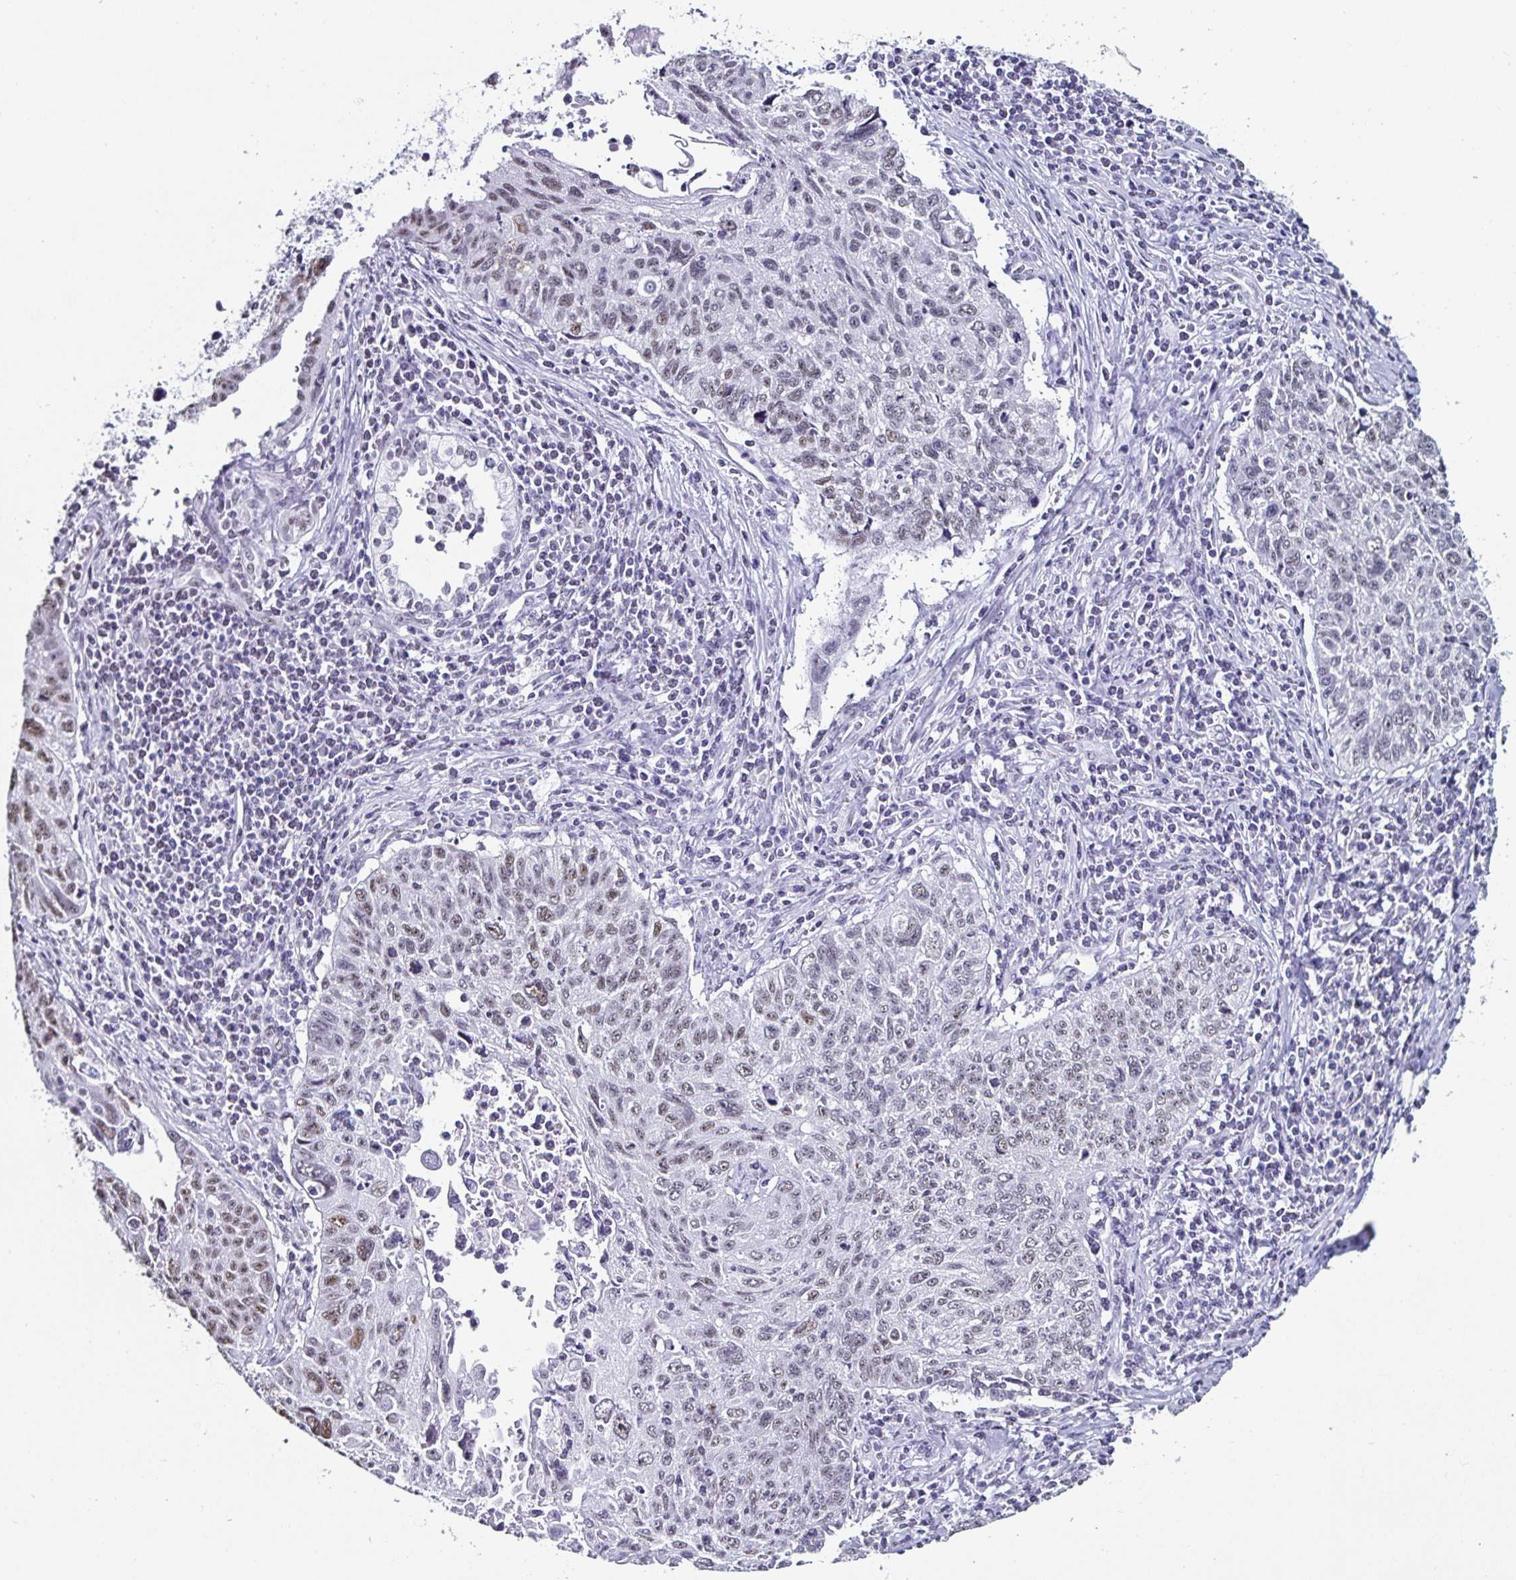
{"staining": {"intensity": "weak", "quantity": "25%-75%", "location": "nuclear"}, "tissue": "lung cancer", "cell_type": "Tumor cells", "image_type": "cancer", "snomed": [{"axis": "morphology", "description": "Normal morphology"}, {"axis": "morphology", "description": "Aneuploidy"}, {"axis": "morphology", "description": "Squamous cell carcinoma, NOS"}, {"axis": "topography", "description": "Lymph node"}, {"axis": "topography", "description": "Lung"}], "caption": "Immunohistochemical staining of lung squamous cell carcinoma reveals weak nuclear protein positivity in approximately 25%-75% of tumor cells.", "gene": "DDX39B", "patient": {"sex": "female", "age": 76}}